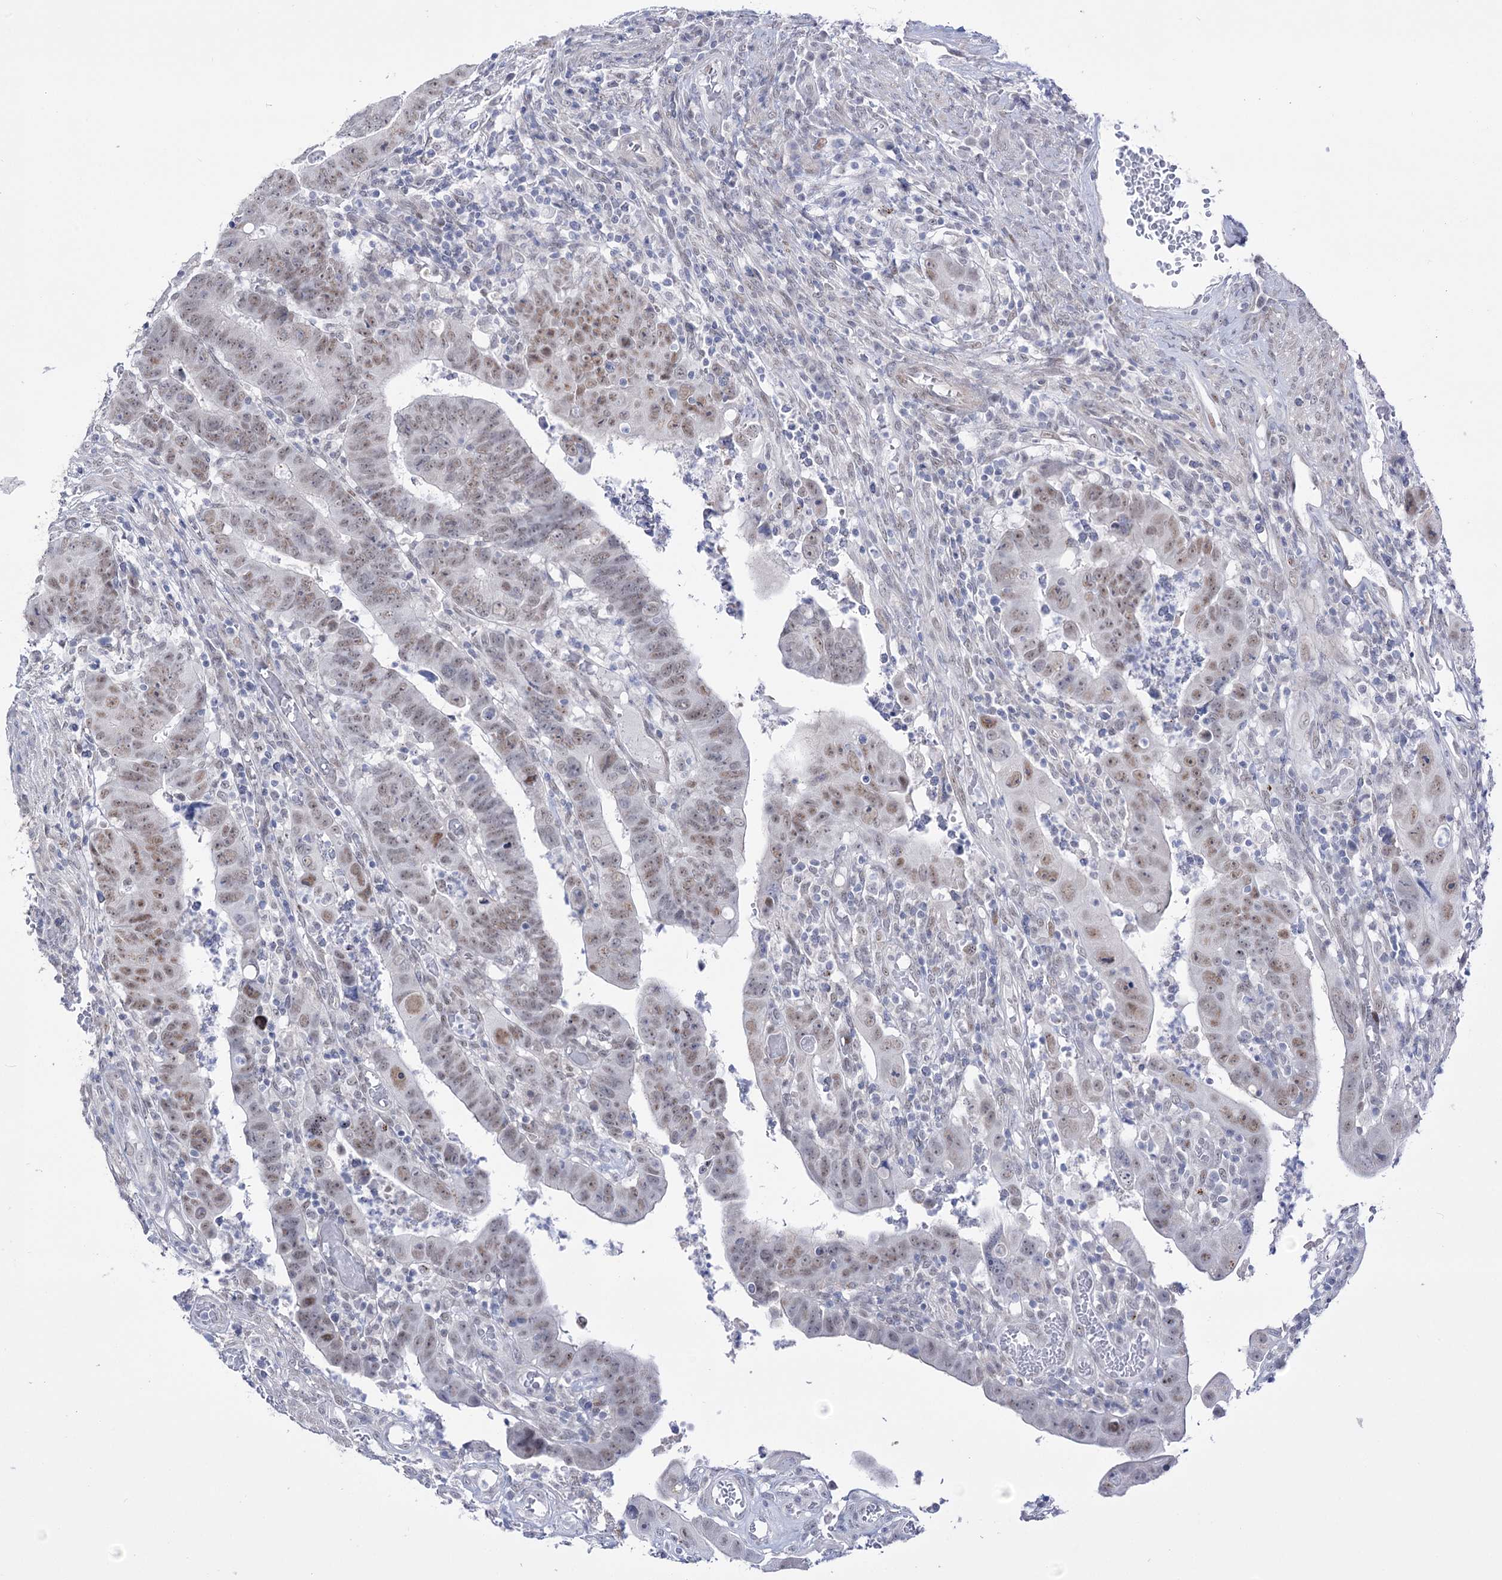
{"staining": {"intensity": "moderate", "quantity": "25%-75%", "location": "nuclear"}, "tissue": "colorectal cancer", "cell_type": "Tumor cells", "image_type": "cancer", "snomed": [{"axis": "morphology", "description": "Normal tissue, NOS"}, {"axis": "morphology", "description": "Adenocarcinoma, NOS"}, {"axis": "topography", "description": "Rectum"}], "caption": "Colorectal cancer was stained to show a protein in brown. There is medium levels of moderate nuclear positivity in approximately 25%-75% of tumor cells.", "gene": "RBM15B", "patient": {"sex": "female", "age": 65}}